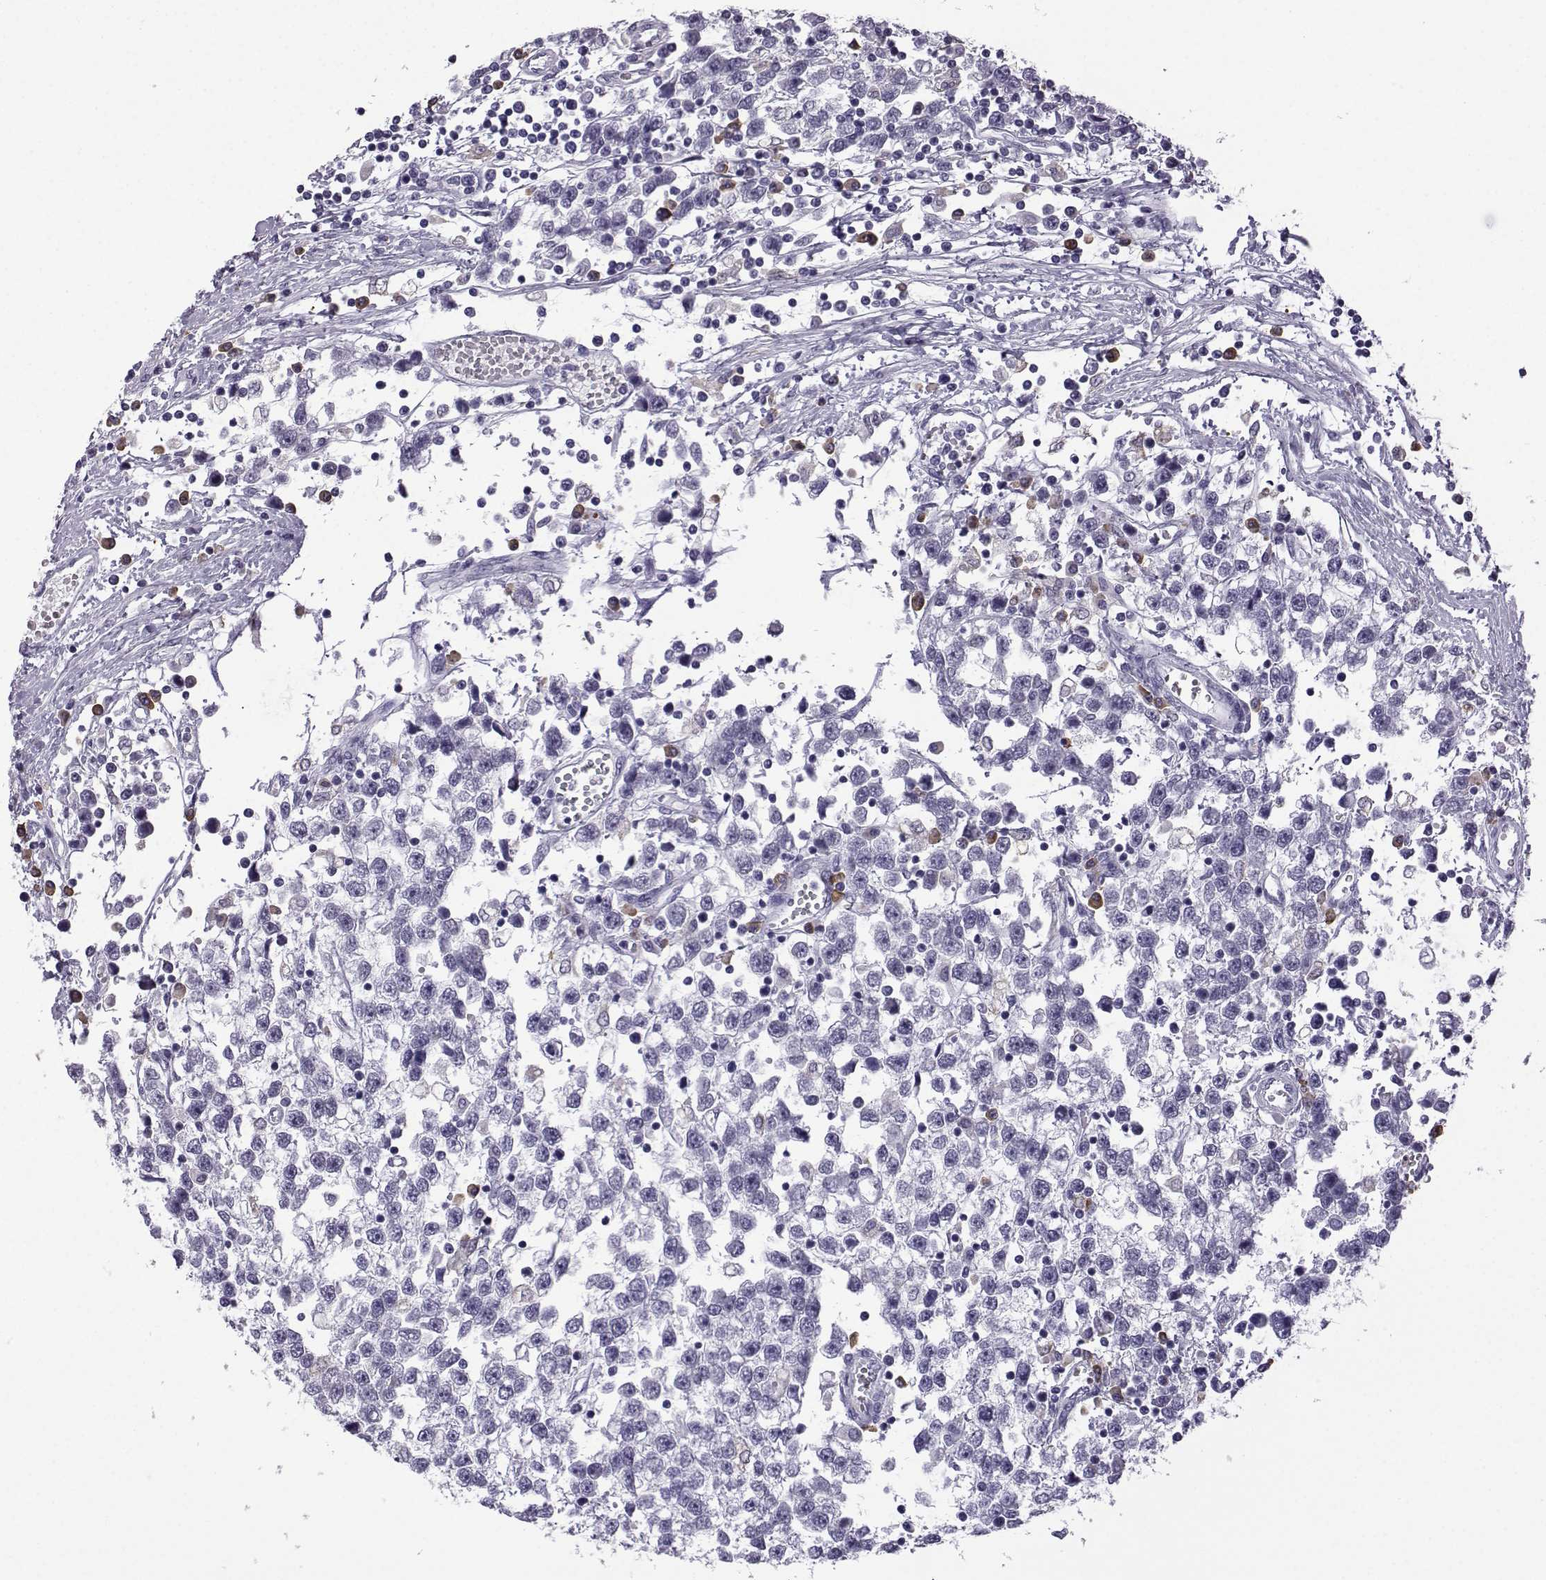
{"staining": {"intensity": "negative", "quantity": "none", "location": "none"}, "tissue": "testis cancer", "cell_type": "Tumor cells", "image_type": "cancer", "snomed": [{"axis": "morphology", "description": "Seminoma, NOS"}, {"axis": "topography", "description": "Testis"}], "caption": "Seminoma (testis) was stained to show a protein in brown. There is no significant staining in tumor cells. (DAB IHC with hematoxylin counter stain).", "gene": "MRGBP", "patient": {"sex": "male", "age": 34}}